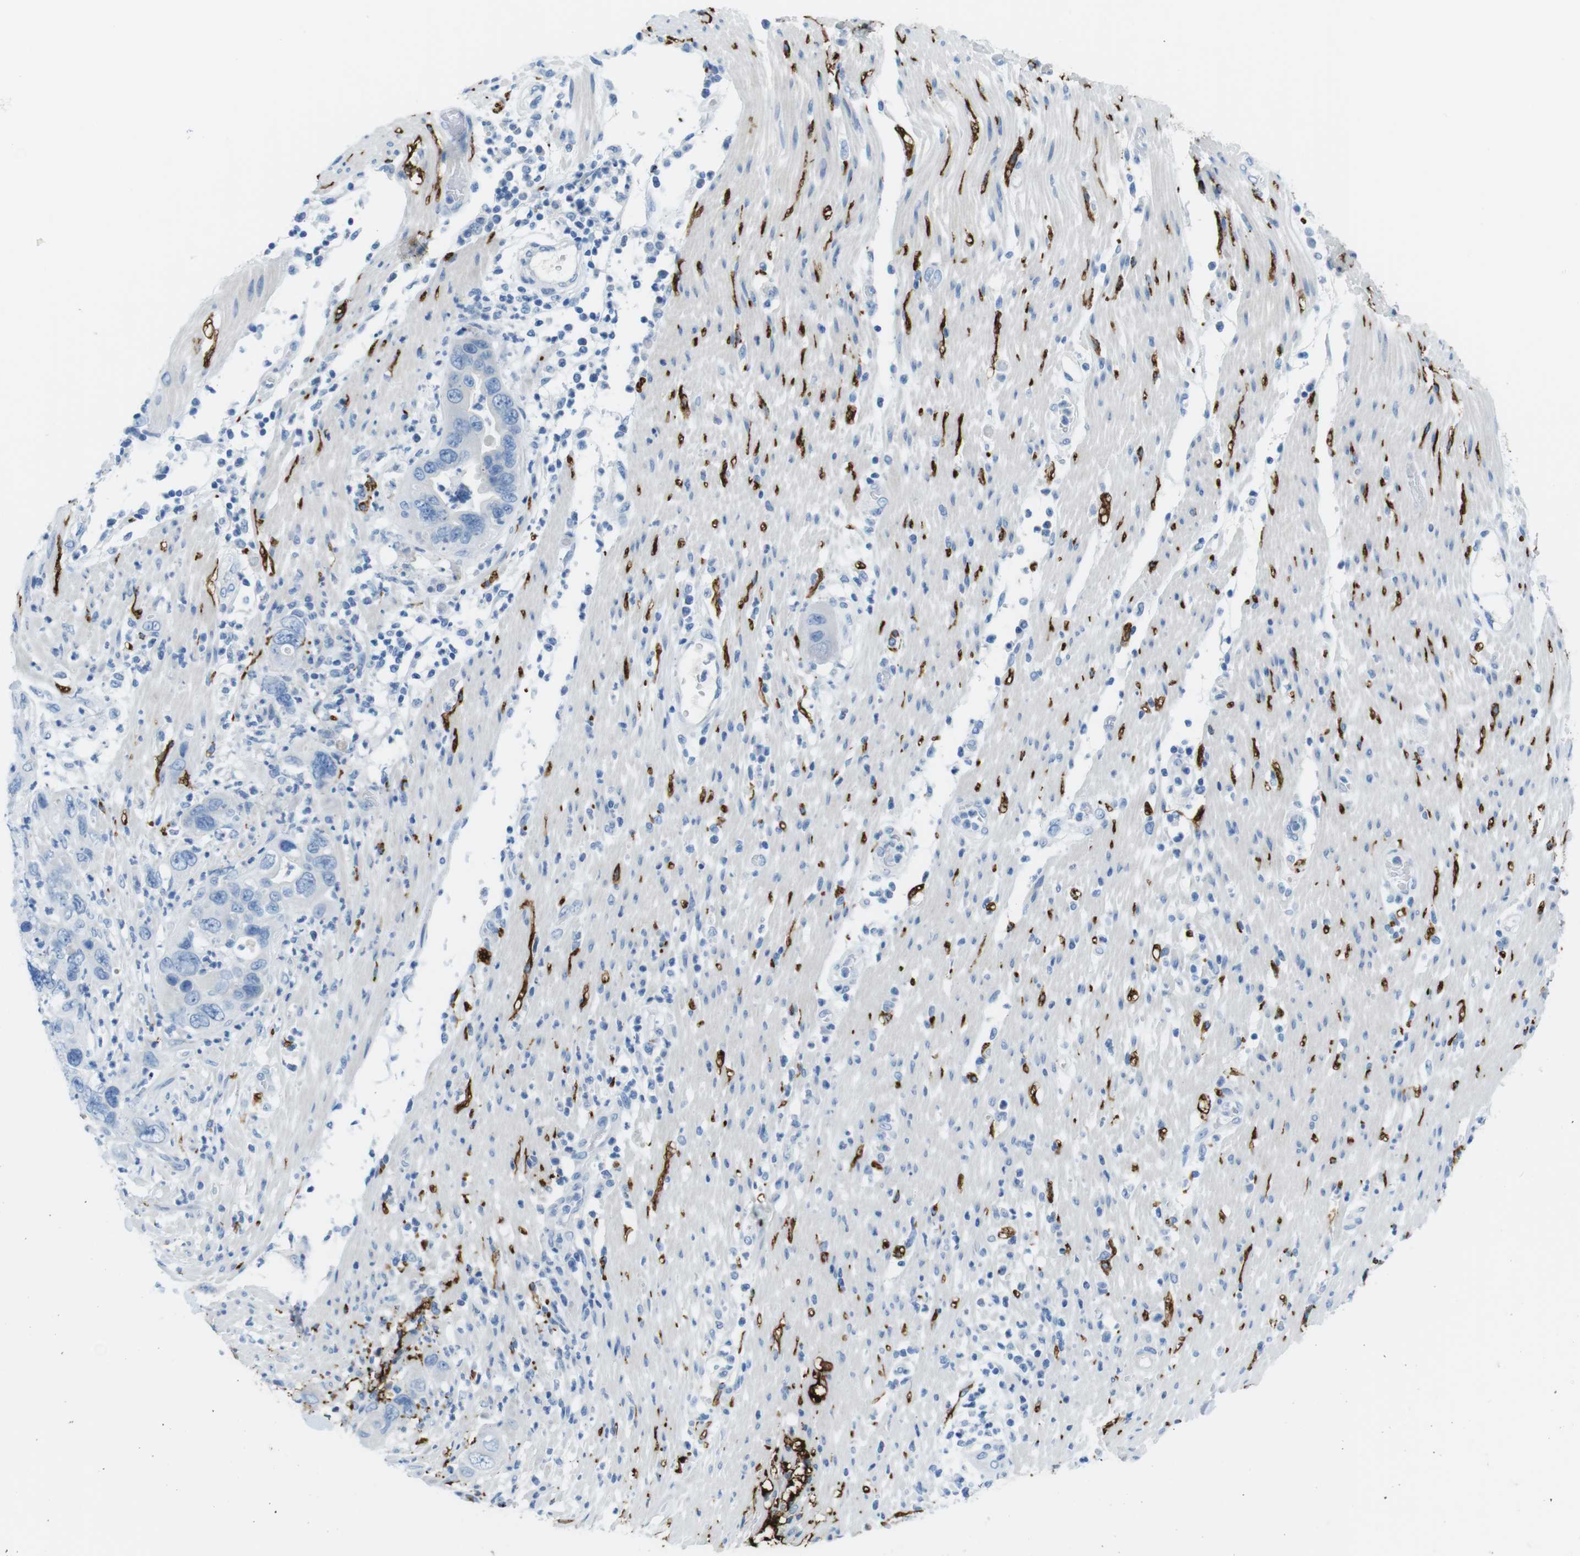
{"staining": {"intensity": "negative", "quantity": "none", "location": "none"}, "tissue": "pancreatic cancer", "cell_type": "Tumor cells", "image_type": "cancer", "snomed": [{"axis": "morphology", "description": "Adenocarcinoma, NOS"}, {"axis": "topography", "description": "Pancreas"}], "caption": "IHC of human pancreatic cancer shows no staining in tumor cells.", "gene": "GAP43", "patient": {"sex": "female", "age": 71}}